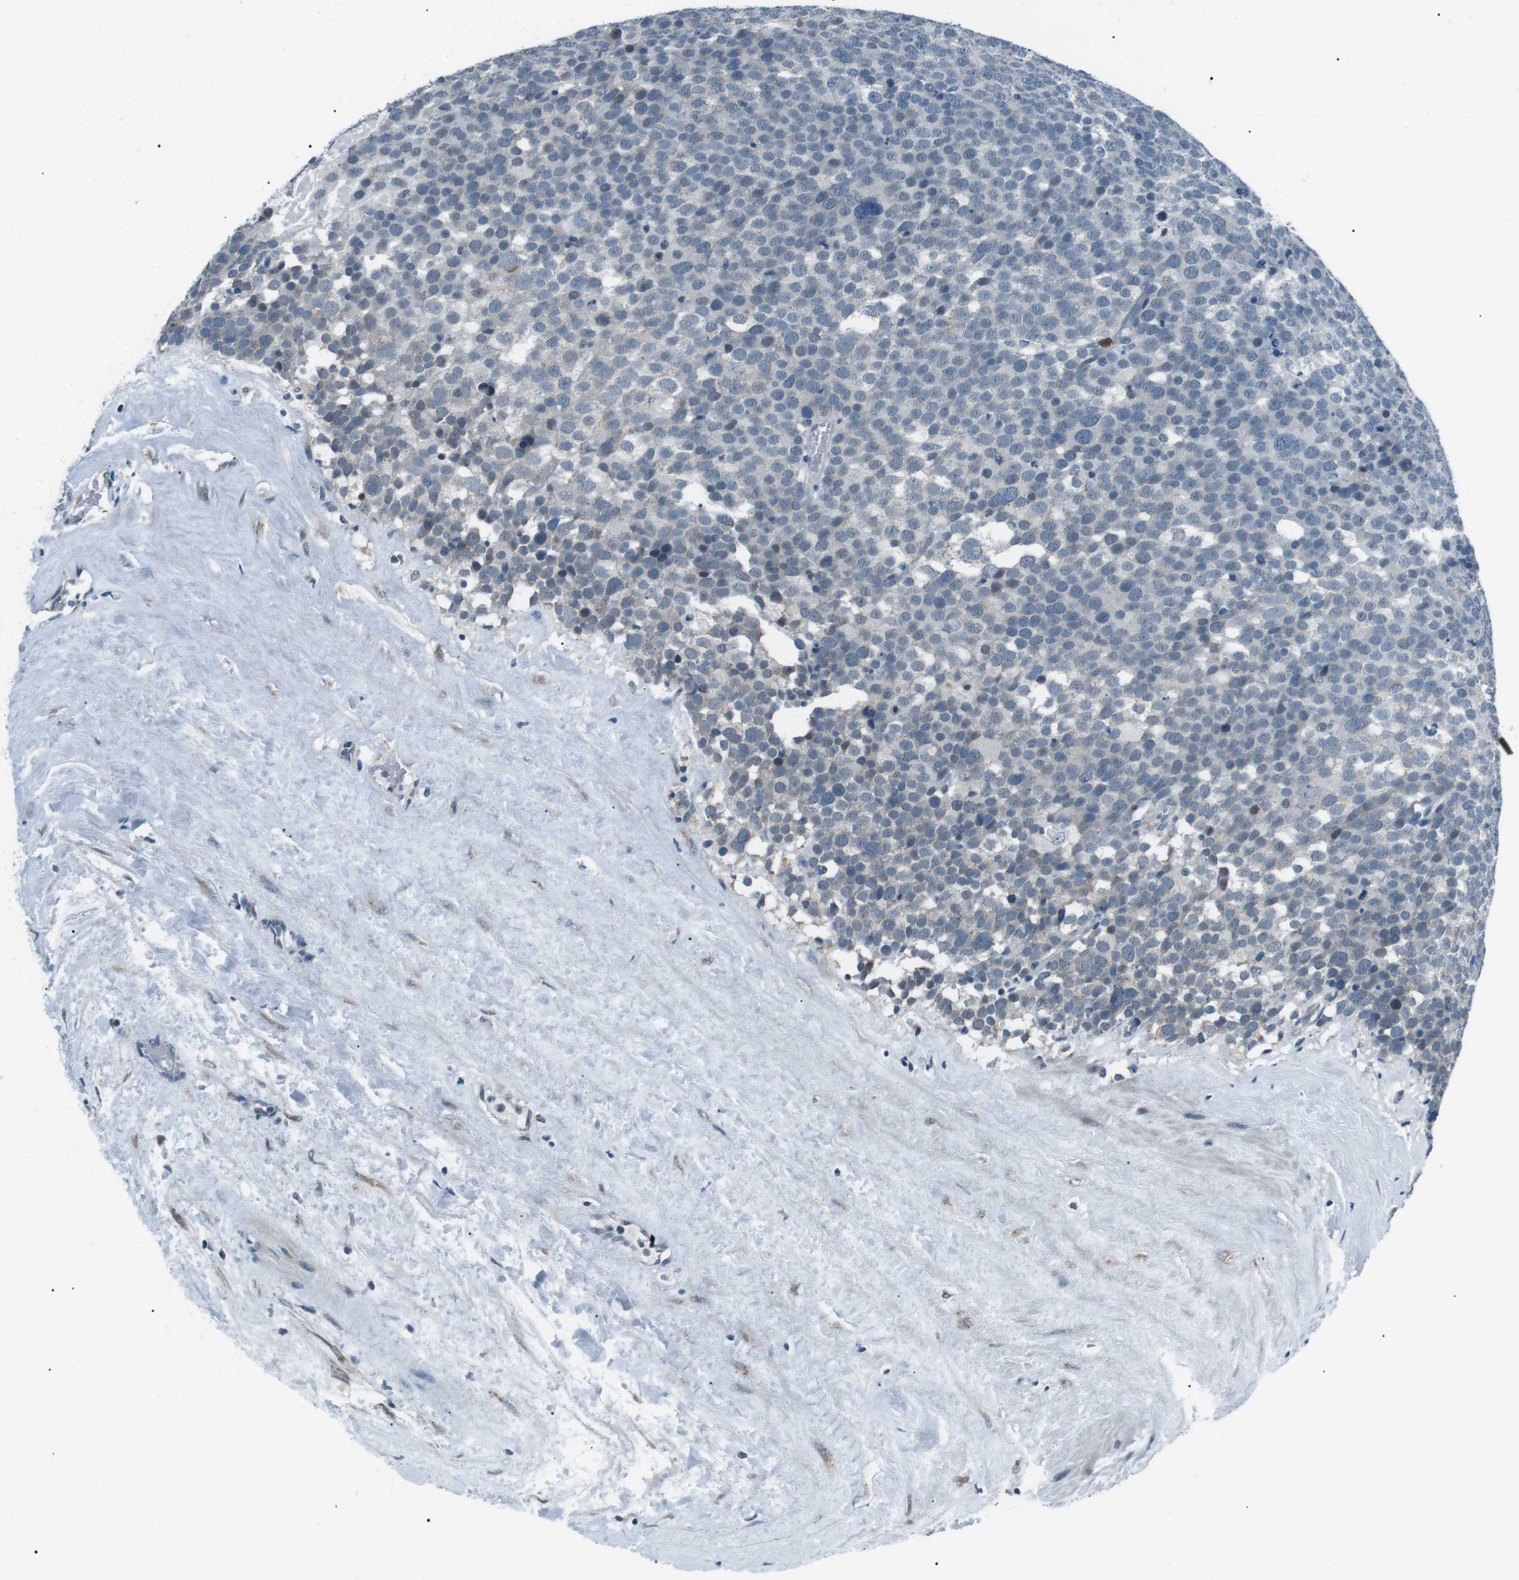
{"staining": {"intensity": "negative", "quantity": "none", "location": "none"}, "tissue": "testis cancer", "cell_type": "Tumor cells", "image_type": "cancer", "snomed": [{"axis": "morphology", "description": "Seminoma, NOS"}, {"axis": "topography", "description": "Testis"}], "caption": "The IHC micrograph has no significant positivity in tumor cells of testis cancer (seminoma) tissue. Brightfield microscopy of IHC stained with DAB (brown) and hematoxylin (blue), captured at high magnification.", "gene": "SERPINB2", "patient": {"sex": "male", "age": 71}}